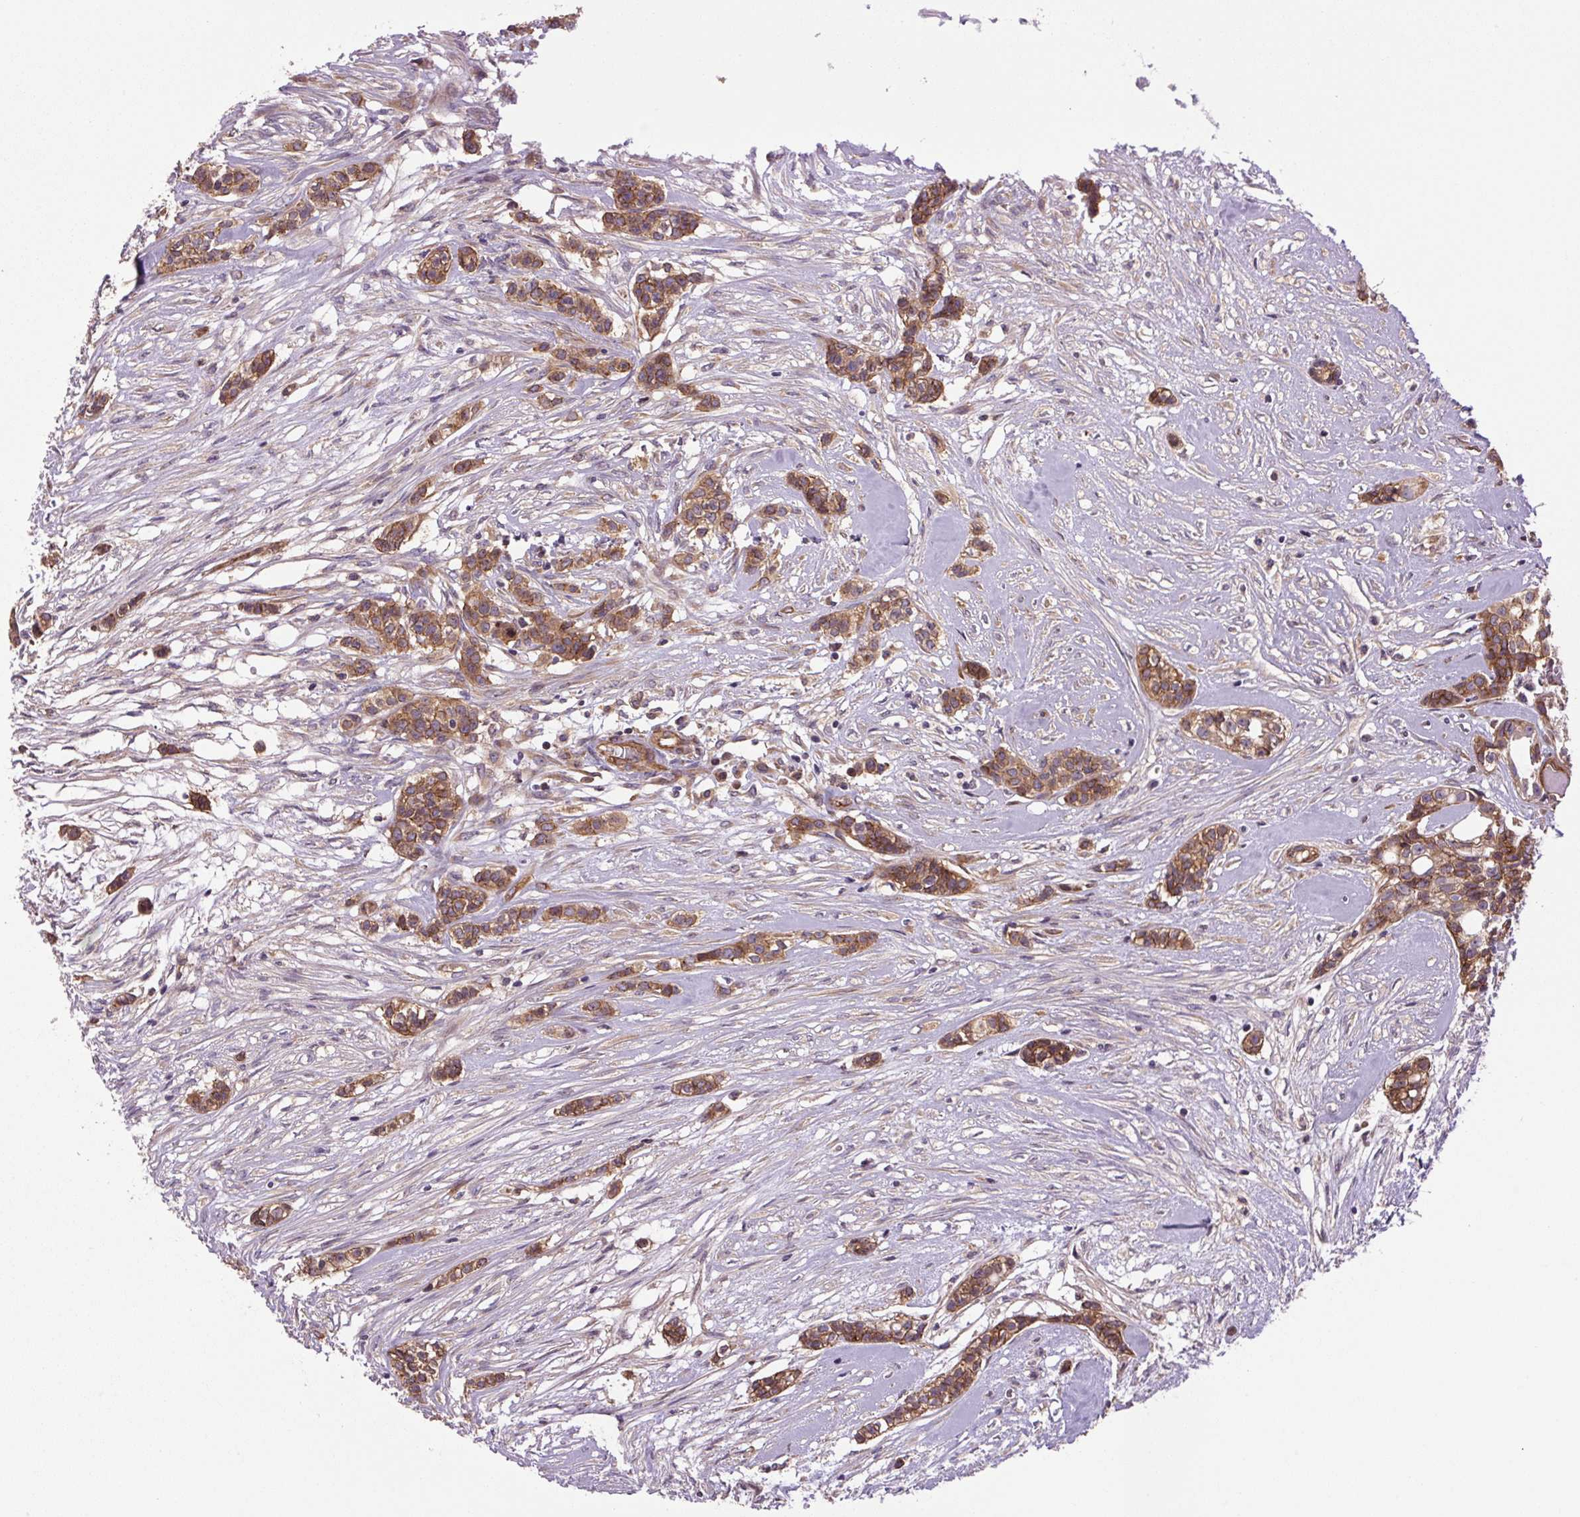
{"staining": {"intensity": "strong", "quantity": ">75%", "location": "cytoplasmic/membranous"}, "tissue": "head and neck cancer", "cell_type": "Tumor cells", "image_type": "cancer", "snomed": [{"axis": "morphology", "description": "Adenocarcinoma, NOS"}, {"axis": "topography", "description": "Head-Neck"}], "caption": "Protein expression analysis of human head and neck cancer (adenocarcinoma) reveals strong cytoplasmic/membranous staining in approximately >75% of tumor cells. Using DAB (brown) and hematoxylin (blue) stains, captured at high magnification using brightfield microscopy.", "gene": "SEPTIN10", "patient": {"sex": "male", "age": 81}}